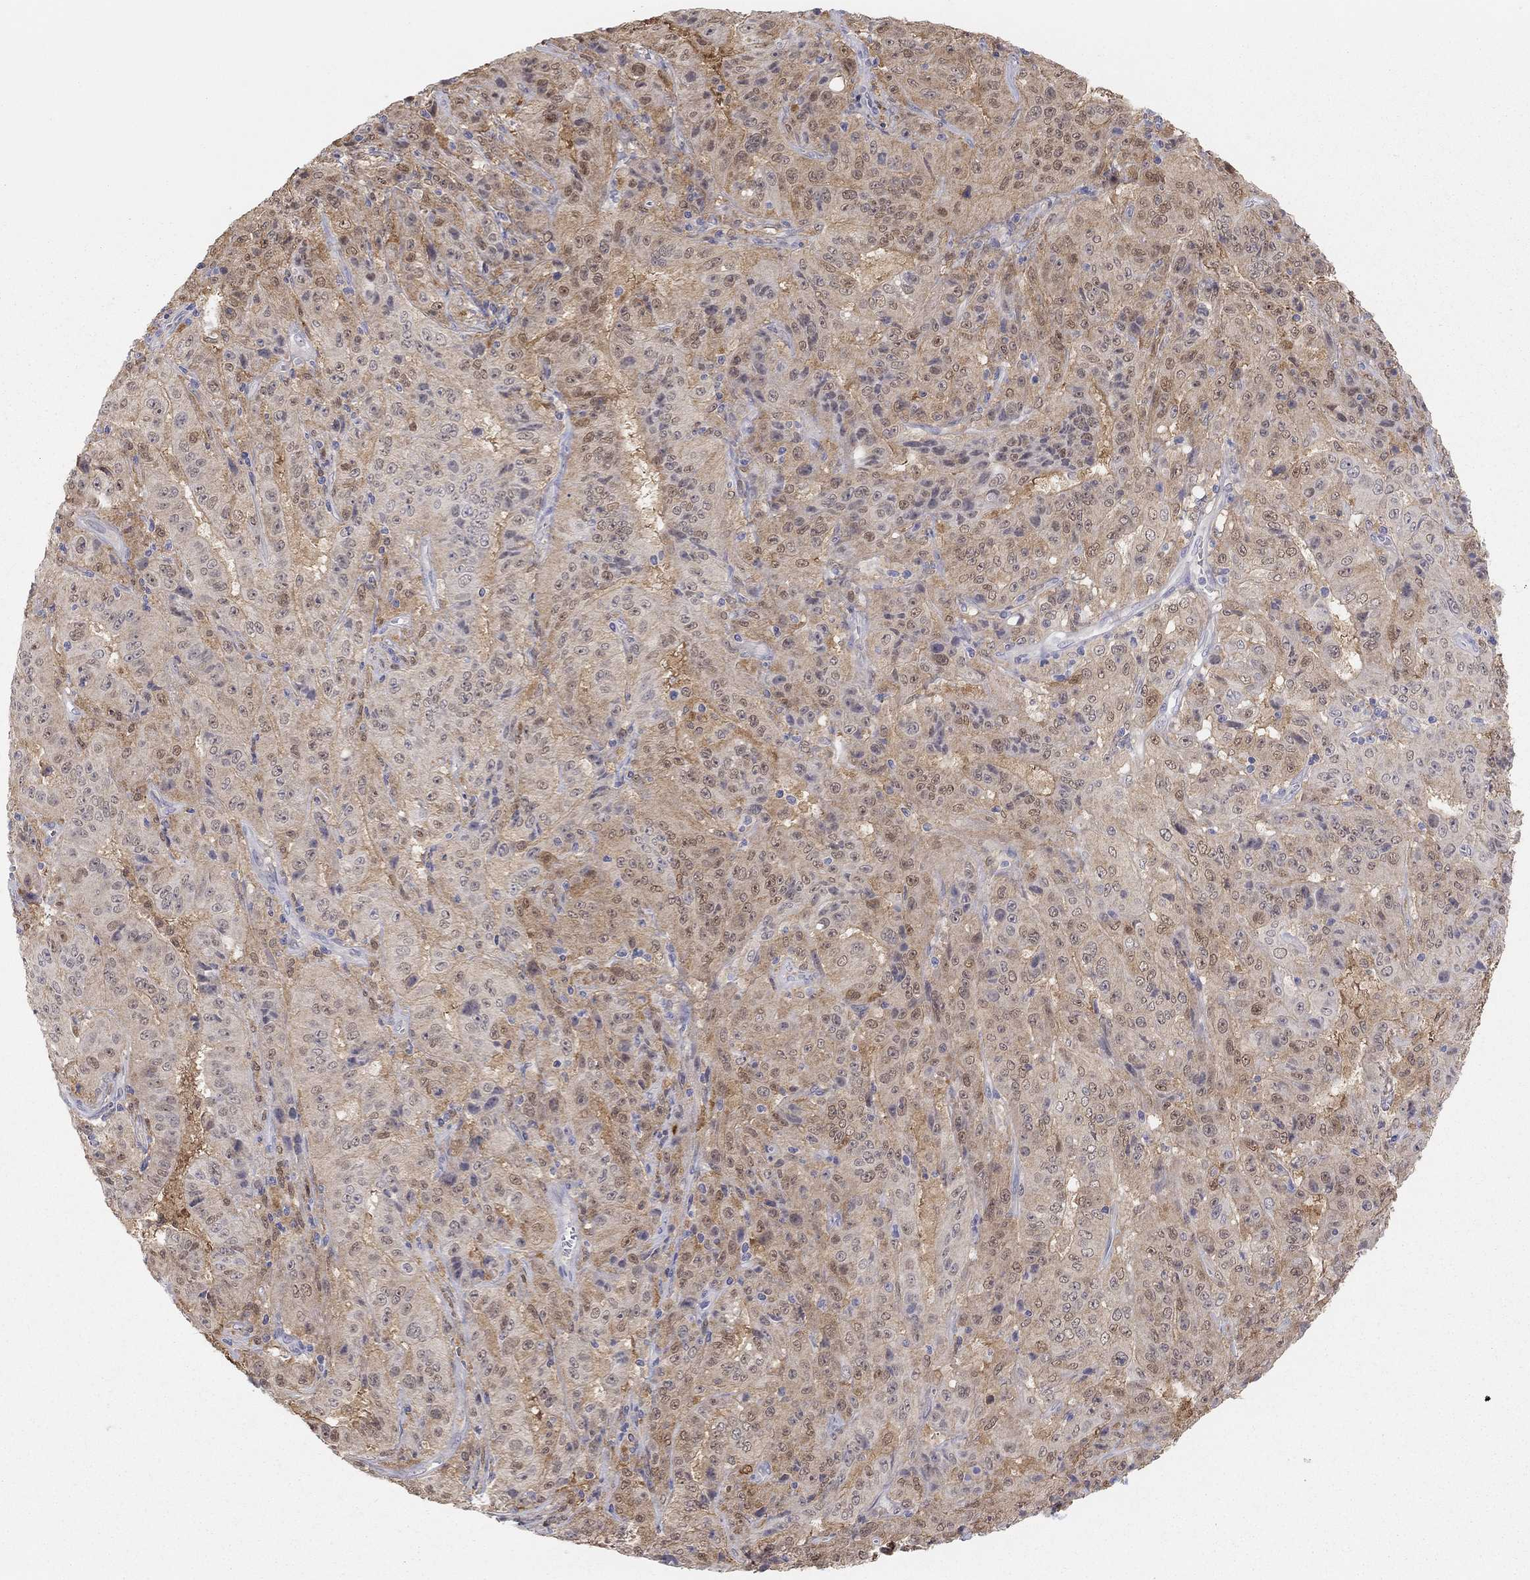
{"staining": {"intensity": "weak", "quantity": "25%-75%", "location": "cytoplasmic/membranous"}, "tissue": "pancreatic cancer", "cell_type": "Tumor cells", "image_type": "cancer", "snomed": [{"axis": "morphology", "description": "Adenocarcinoma, NOS"}, {"axis": "topography", "description": "Pancreas"}], "caption": "Human pancreatic cancer (adenocarcinoma) stained for a protein (brown) demonstrates weak cytoplasmic/membranous positive positivity in approximately 25%-75% of tumor cells.", "gene": "PDXK", "patient": {"sex": "male", "age": 63}}